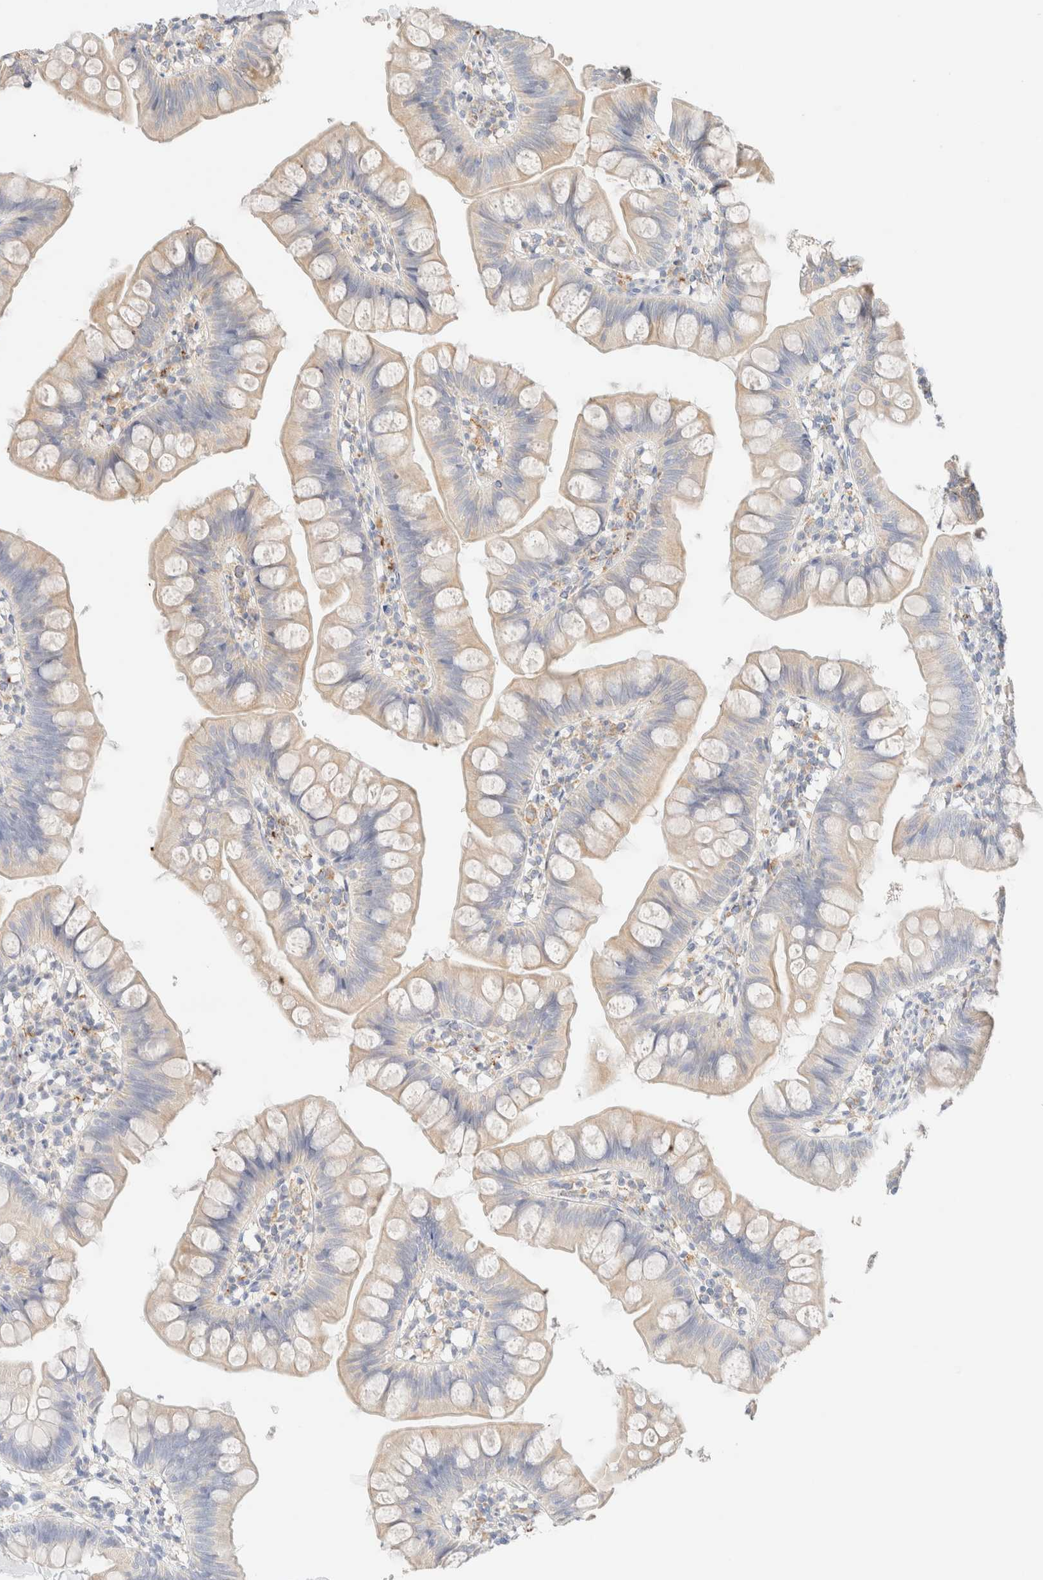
{"staining": {"intensity": "weak", "quantity": "<25%", "location": "cytoplasmic/membranous"}, "tissue": "small intestine", "cell_type": "Glandular cells", "image_type": "normal", "snomed": [{"axis": "morphology", "description": "Normal tissue, NOS"}, {"axis": "topography", "description": "Small intestine"}], "caption": "DAB immunohistochemical staining of unremarkable human small intestine exhibits no significant expression in glandular cells.", "gene": "SARM1", "patient": {"sex": "male", "age": 7}}